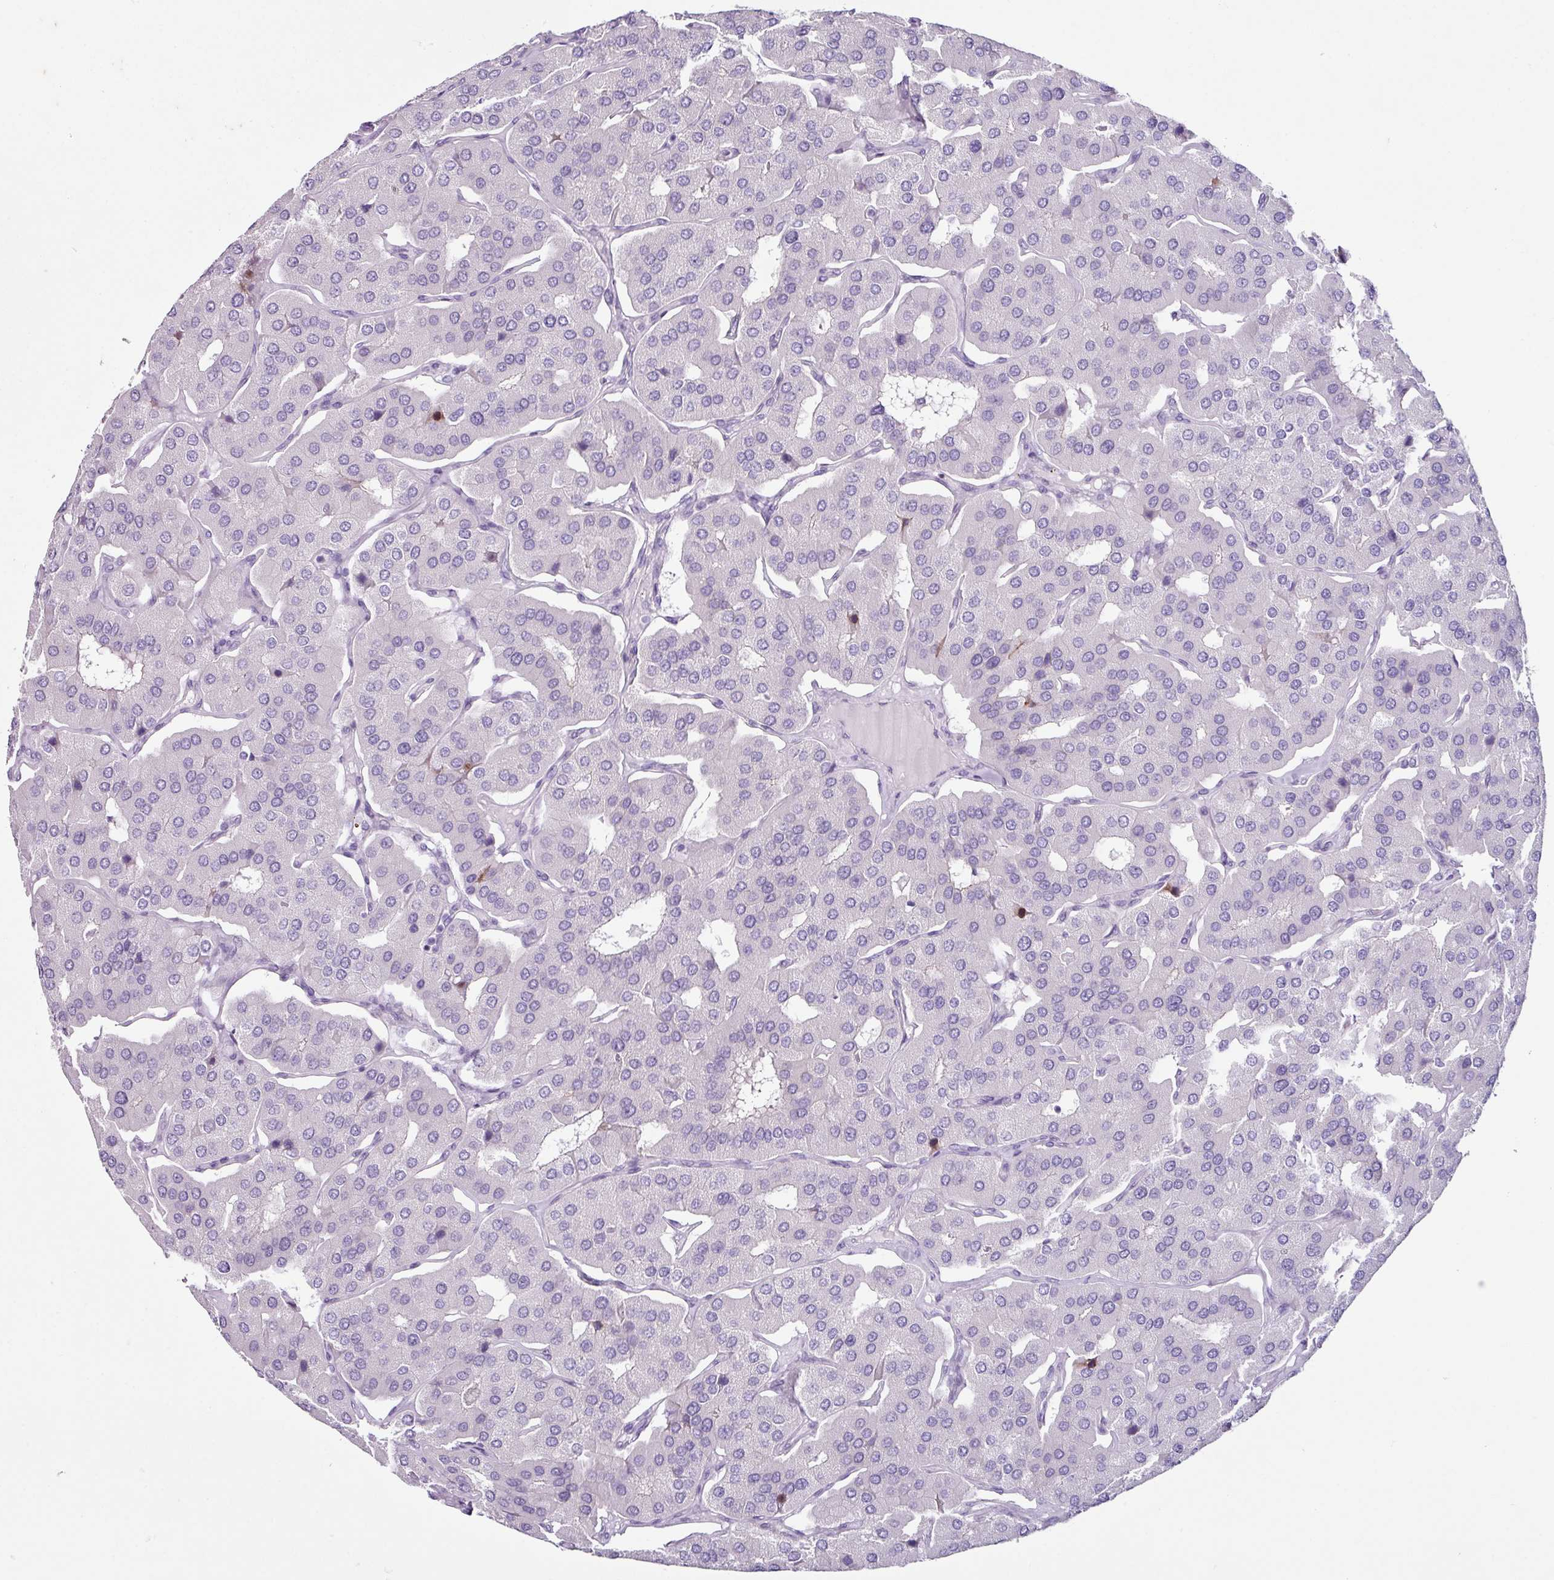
{"staining": {"intensity": "negative", "quantity": "none", "location": "none"}, "tissue": "parathyroid gland", "cell_type": "Glandular cells", "image_type": "normal", "snomed": [{"axis": "morphology", "description": "Normal tissue, NOS"}, {"axis": "morphology", "description": "Adenoma, NOS"}, {"axis": "topography", "description": "Parathyroid gland"}], "caption": "Parathyroid gland was stained to show a protein in brown. There is no significant expression in glandular cells.", "gene": "TRA2A", "patient": {"sex": "female", "age": 86}}